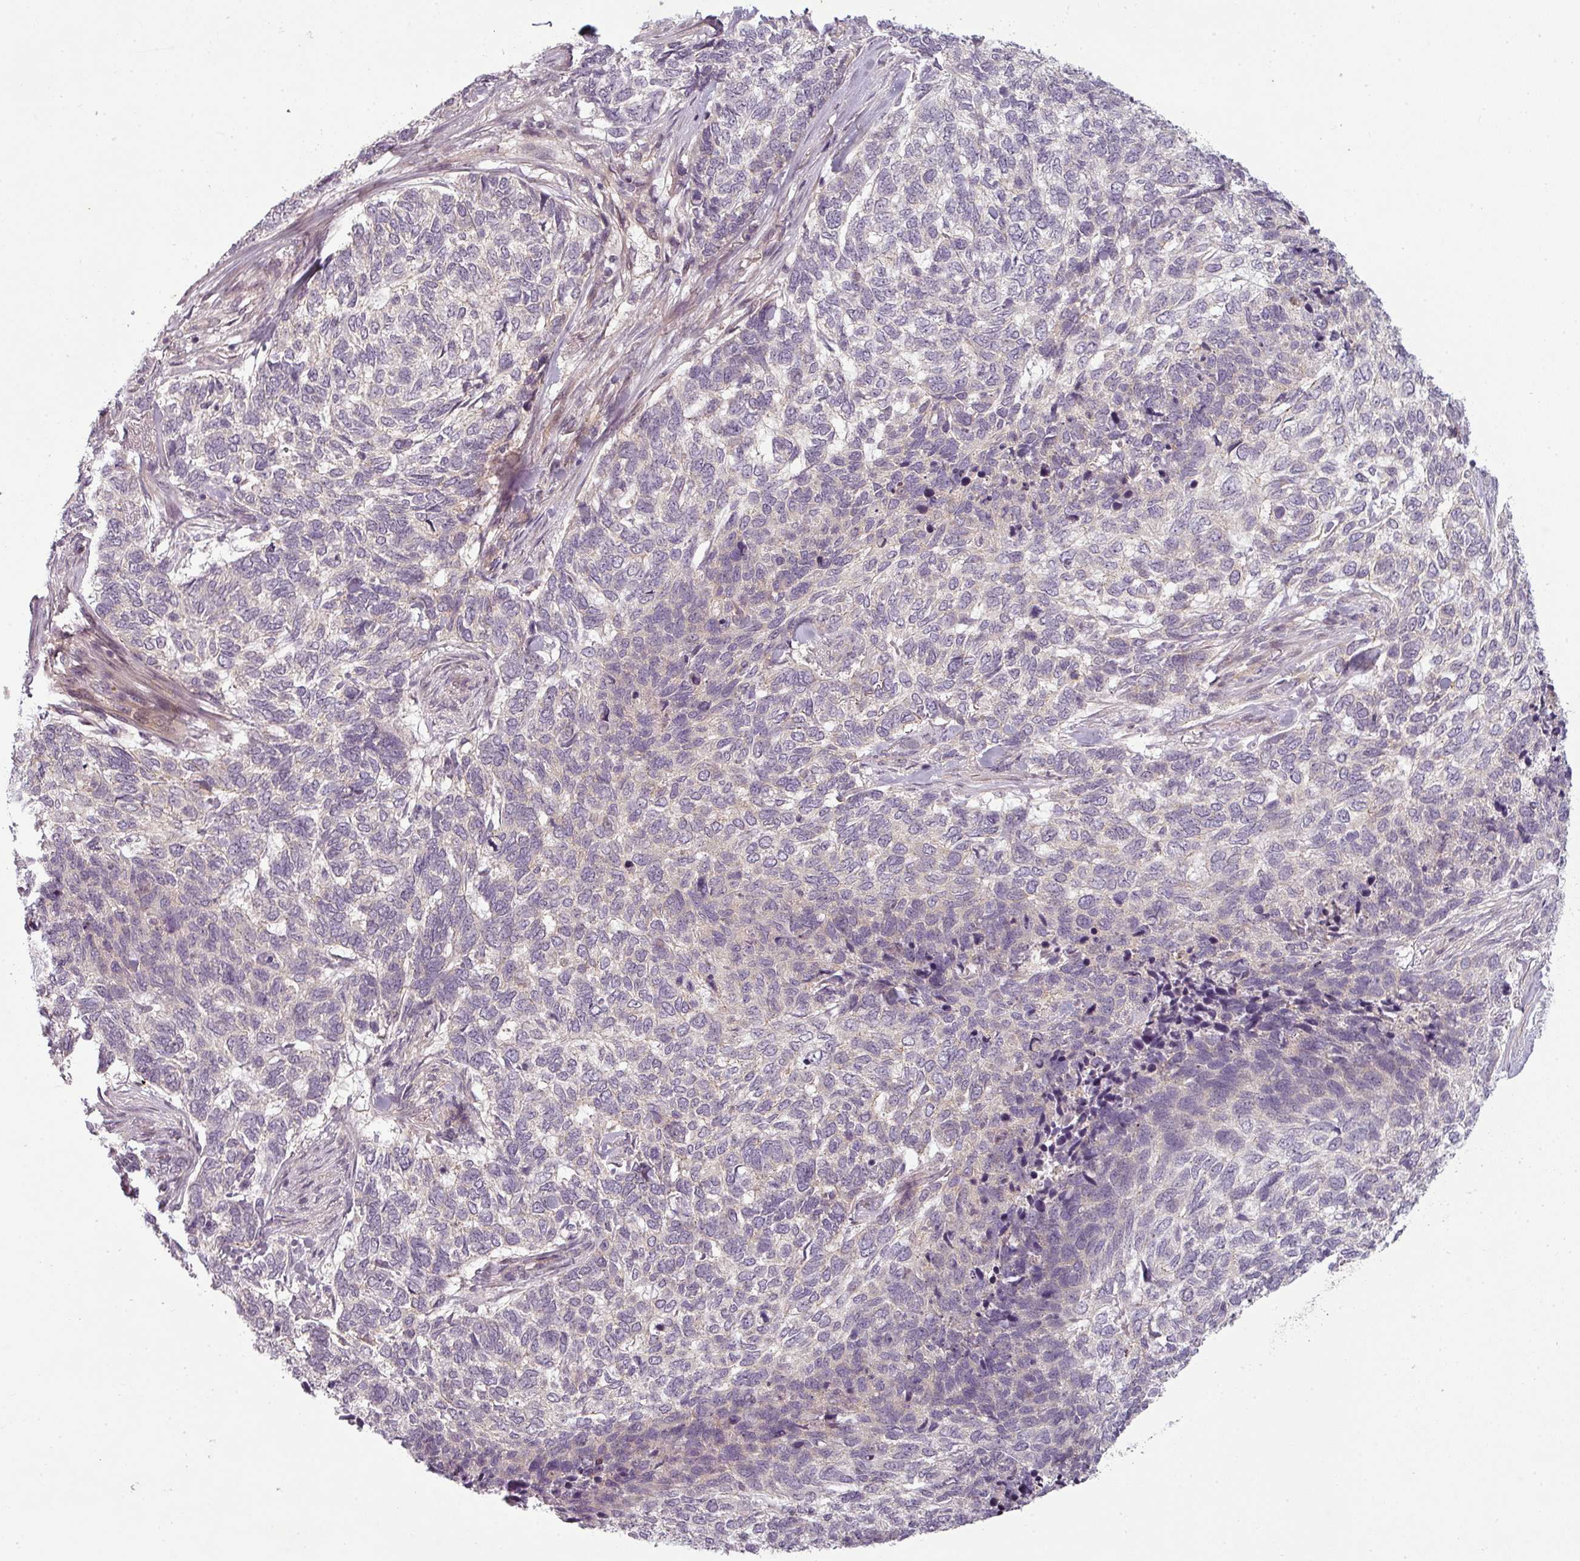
{"staining": {"intensity": "negative", "quantity": "none", "location": "none"}, "tissue": "skin cancer", "cell_type": "Tumor cells", "image_type": "cancer", "snomed": [{"axis": "morphology", "description": "Basal cell carcinoma"}, {"axis": "topography", "description": "Skin"}], "caption": "IHC photomicrograph of human skin cancer stained for a protein (brown), which reveals no expression in tumor cells.", "gene": "SLC16A9", "patient": {"sex": "female", "age": 65}}